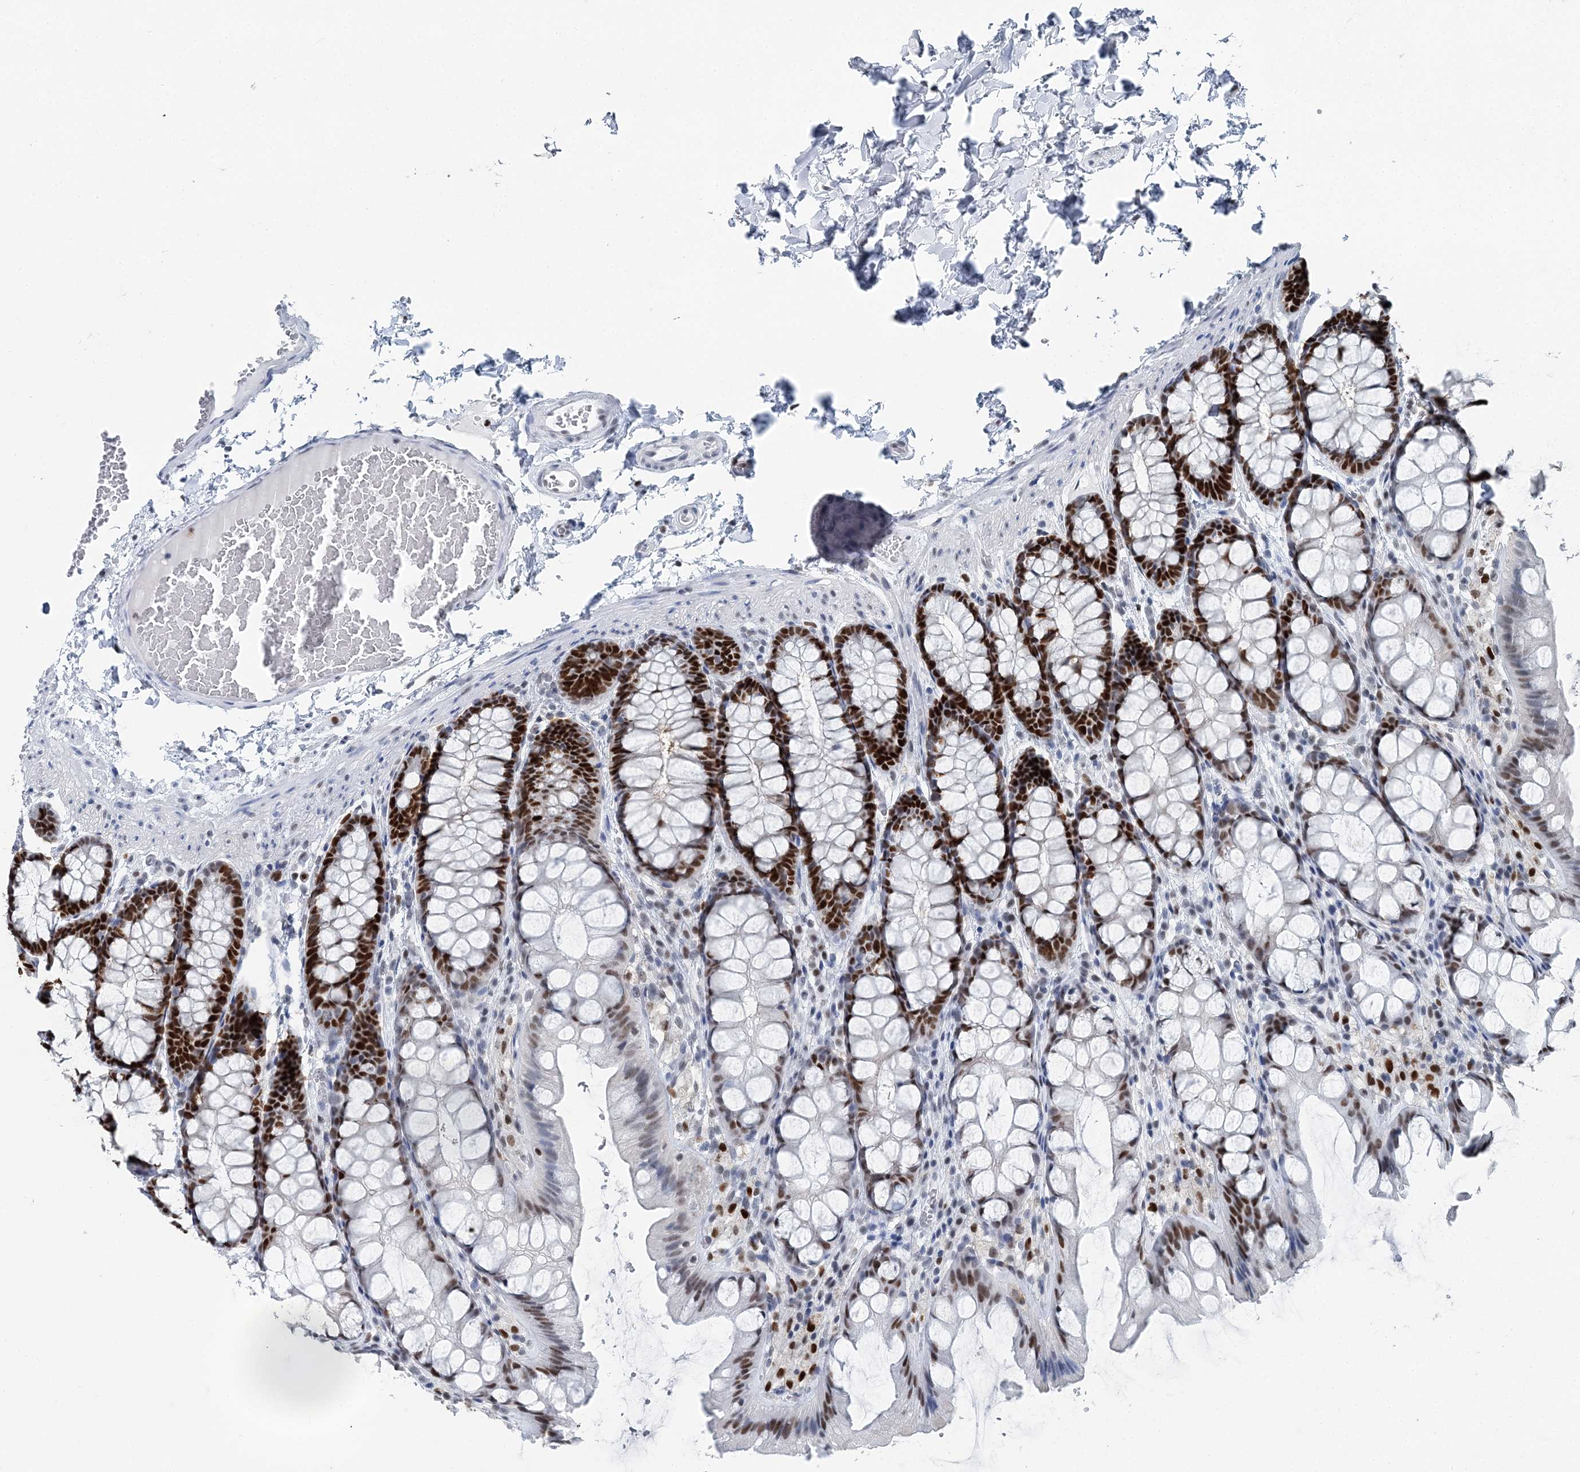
{"staining": {"intensity": "negative", "quantity": "none", "location": "none"}, "tissue": "colon", "cell_type": "Endothelial cells", "image_type": "normal", "snomed": [{"axis": "morphology", "description": "Normal tissue, NOS"}, {"axis": "topography", "description": "Colon"}], "caption": "Human colon stained for a protein using immunohistochemistry reveals no positivity in endothelial cells.", "gene": "HAT1", "patient": {"sex": "male", "age": 47}}